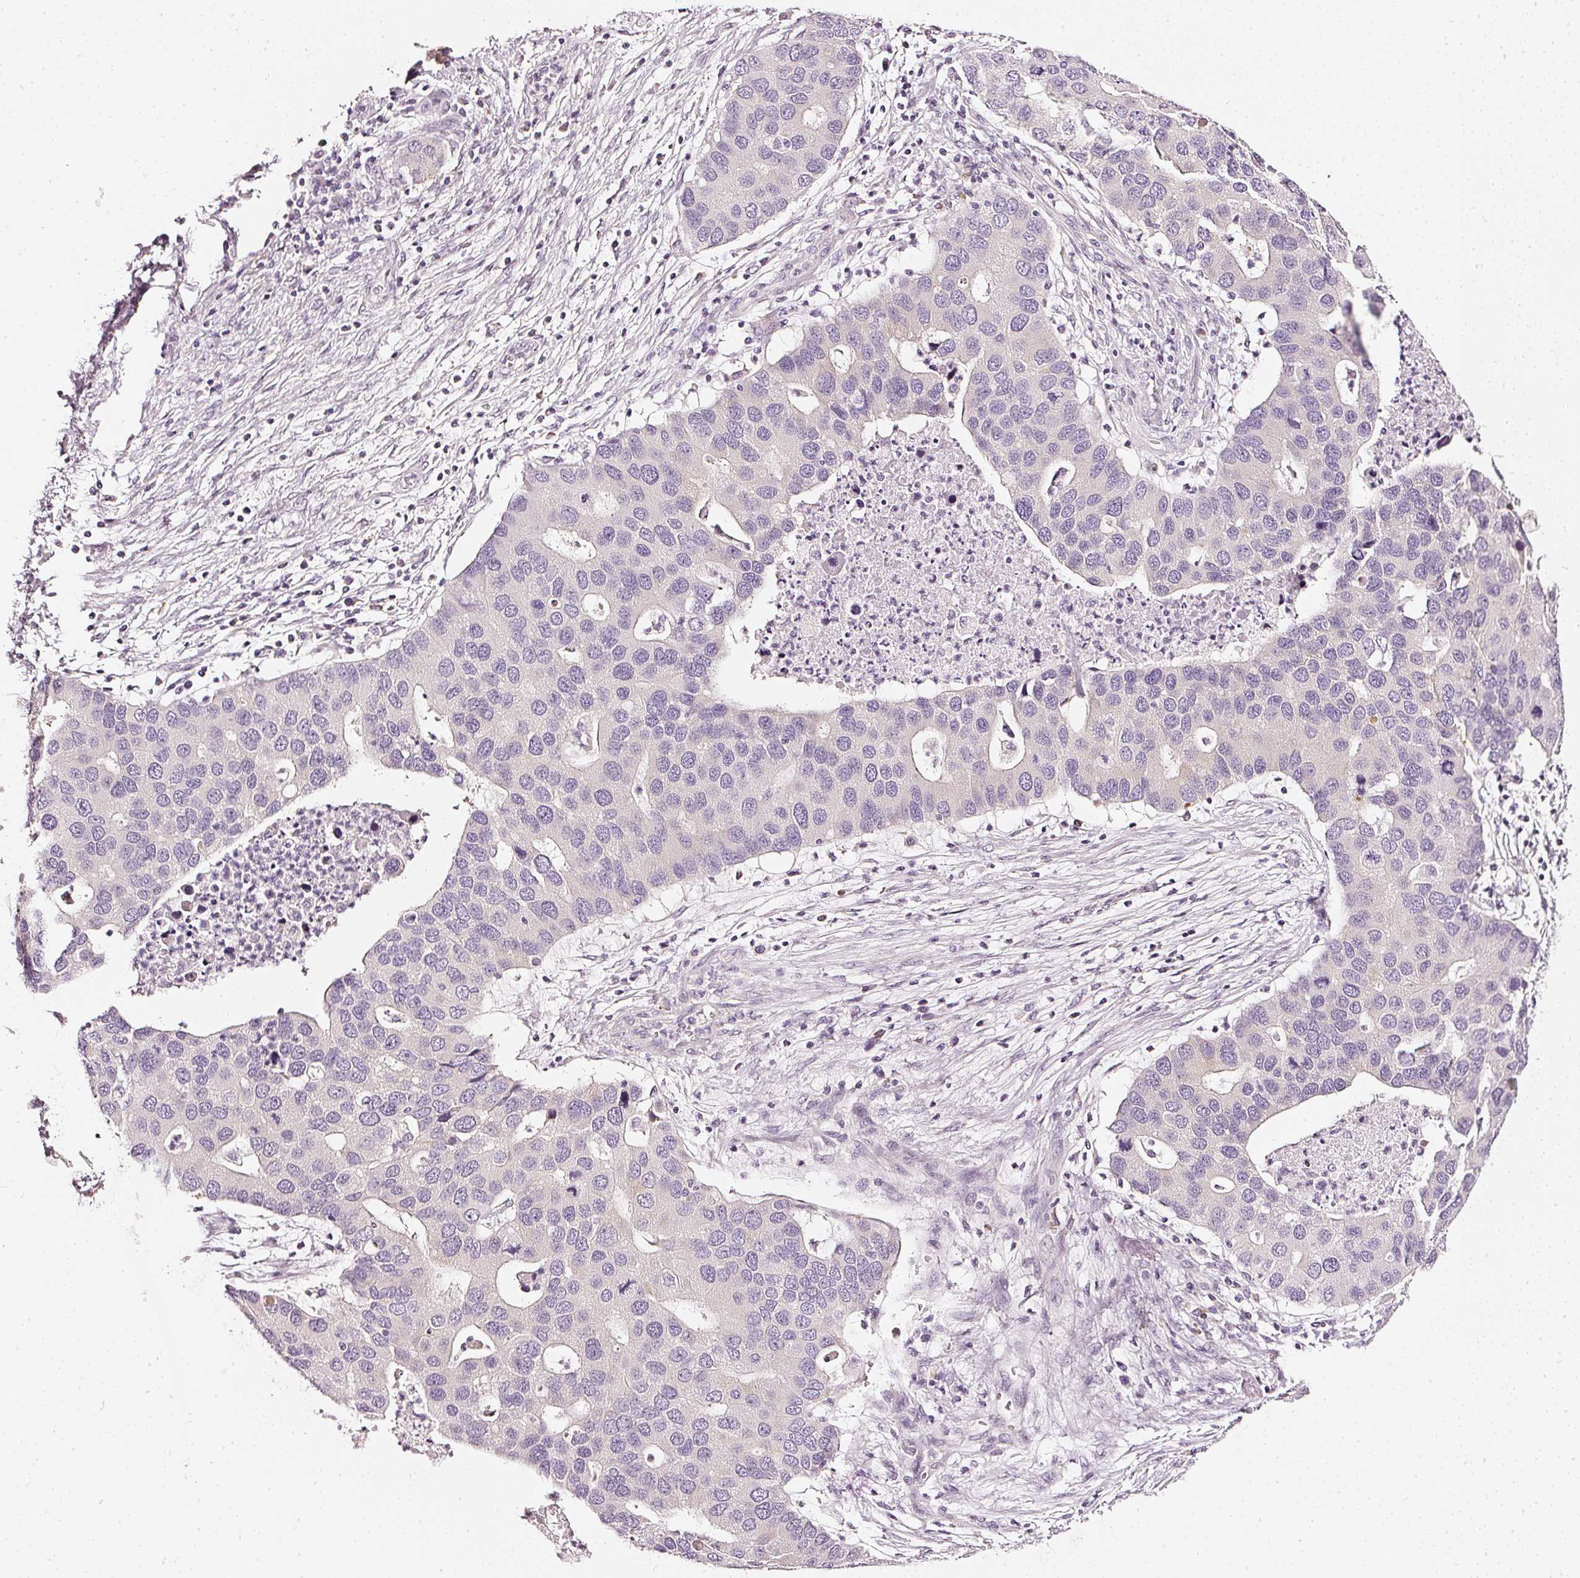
{"staining": {"intensity": "negative", "quantity": "none", "location": "none"}, "tissue": "lung cancer", "cell_type": "Tumor cells", "image_type": "cancer", "snomed": [{"axis": "morphology", "description": "Aneuploidy"}, {"axis": "morphology", "description": "Adenocarcinoma, NOS"}, {"axis": "topography", "description": "Lymph node"}, {"axis": "topography", "description": "Lung"}], "caption": "Tumor cells show no significant protein positivity in lung adenocarcinoma.", "gene": "CNP", "patient": {"sex": "female", "age": 74}}